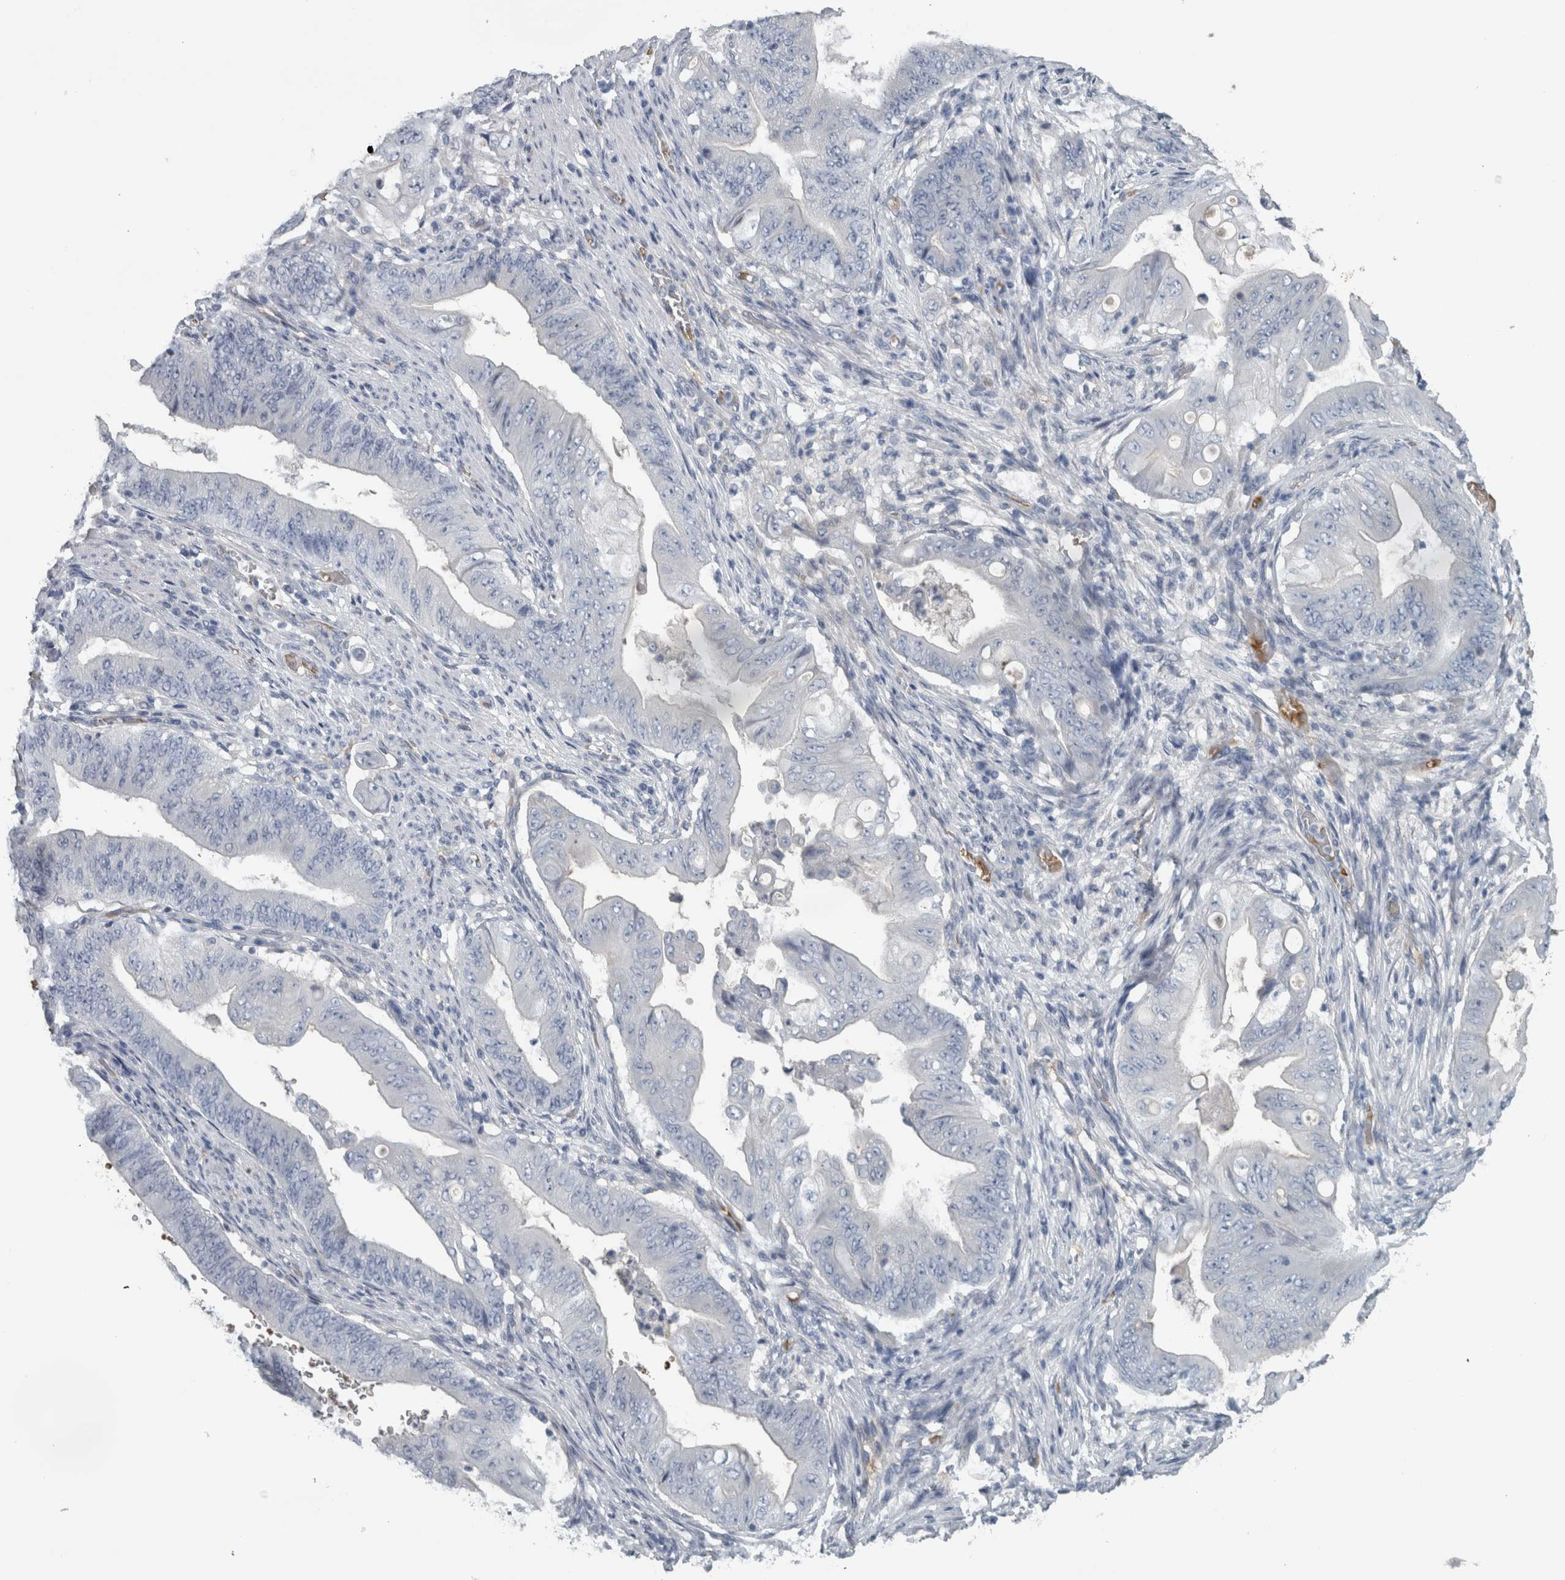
{"staining": {"intensity": "negative", "quantity": "none", "location": "none"}, "tissue": "stomach cancer", "cell_type": "Tumor cells", "image_type": "cancer", "snomed": [{"axis": "morphology", "description": "Adenocarcinoma, NOS"}, {"axis": "topography", "description": "Stomach"}], "caption": "A photomicrograph of adenocarcinoma (stomach) stained for a protein demonstrates no brown staining in tumor cells.", "gene": "SH3GL2", "patient": {"sex": "female", "age": 73}}